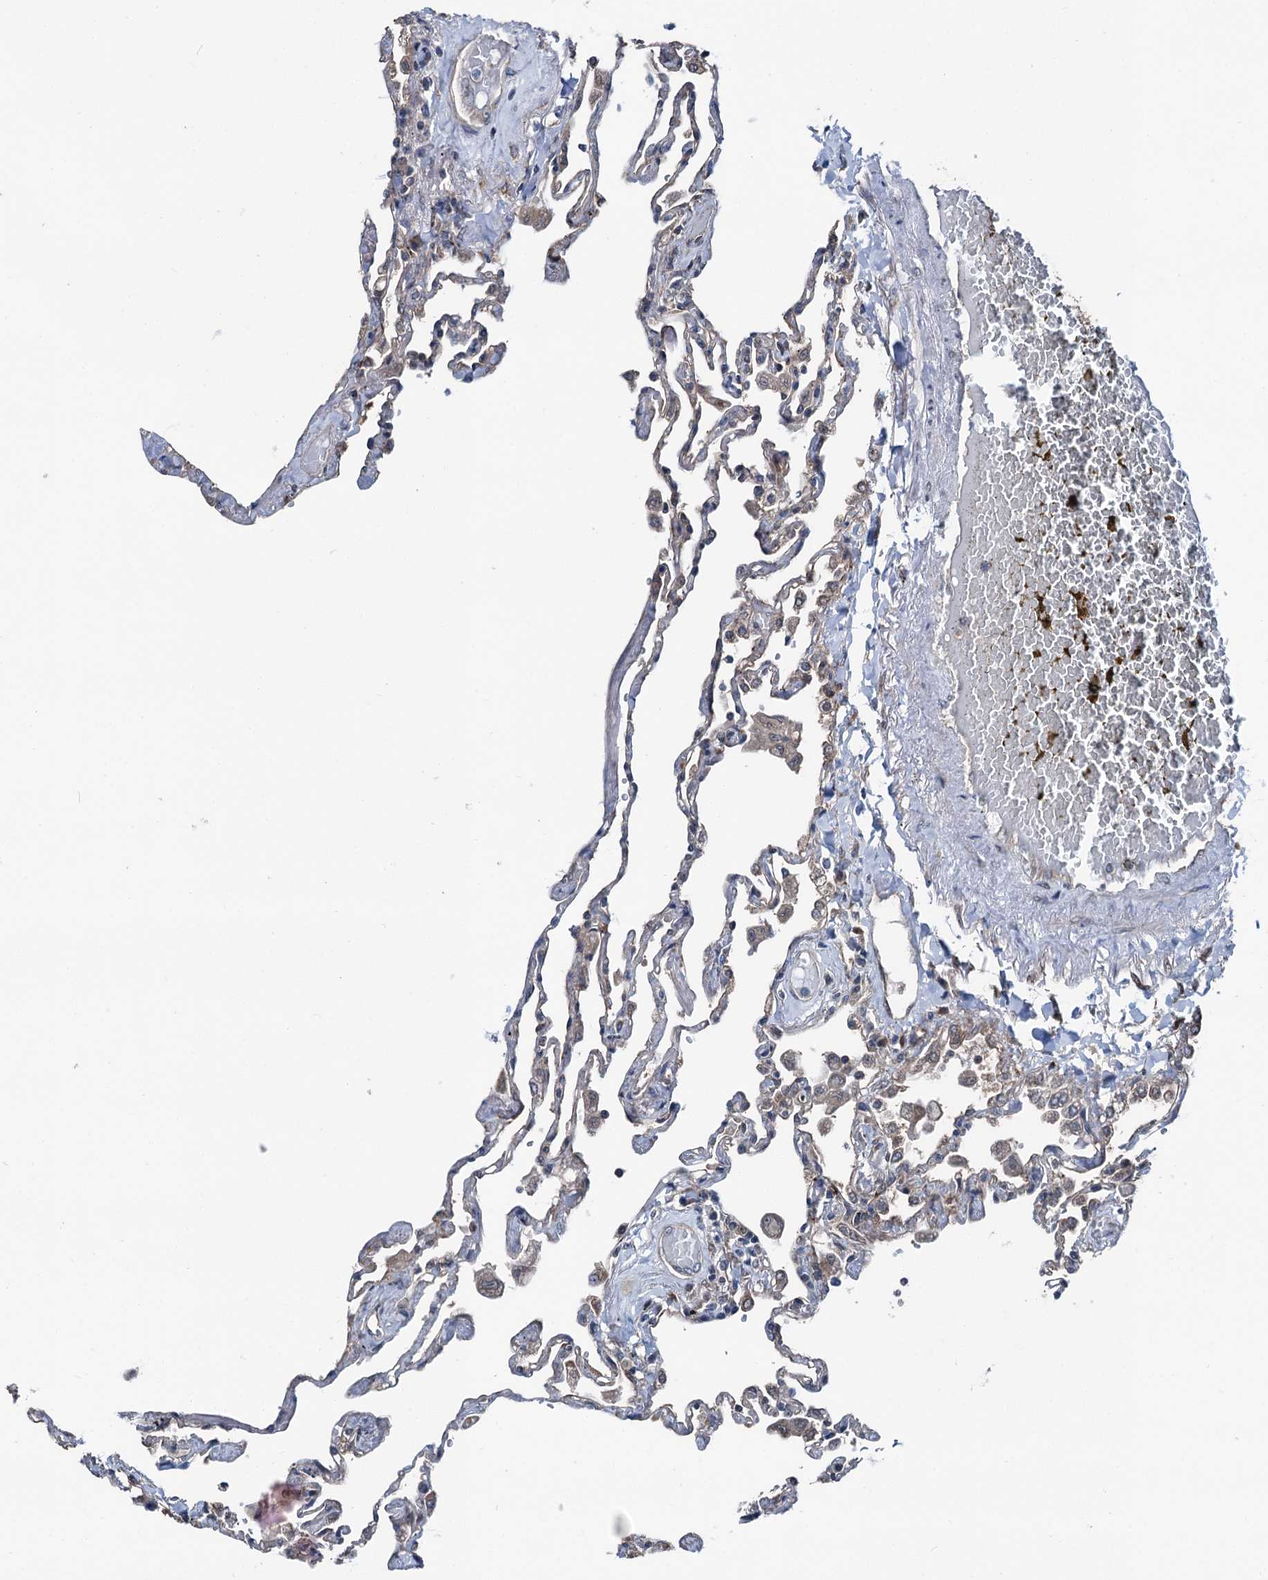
{"staining": {"intensity": "negative", "quantity": "none", "location": "none"}, "tissue": "lung", "cell_type": "Alveolar cells", "image_type": "normal", "snomed": [{"axis": "morphology", "description": "Normal tissue, NOS"}, {"axis": "topography", "description": "Lung"}], "caption": "Immunohistochemical staining of normal human lung displays no significant staining in alveolar cells. Brightfield microscopy of immunohistochemistry (IHC) stained with DAB (3,3'-diaminobenzidine) (brown) and hematoxylin (blue), captured at high magnification.", "gene": "PSMD13", "patient": {"sex": "female", "age": 67}}